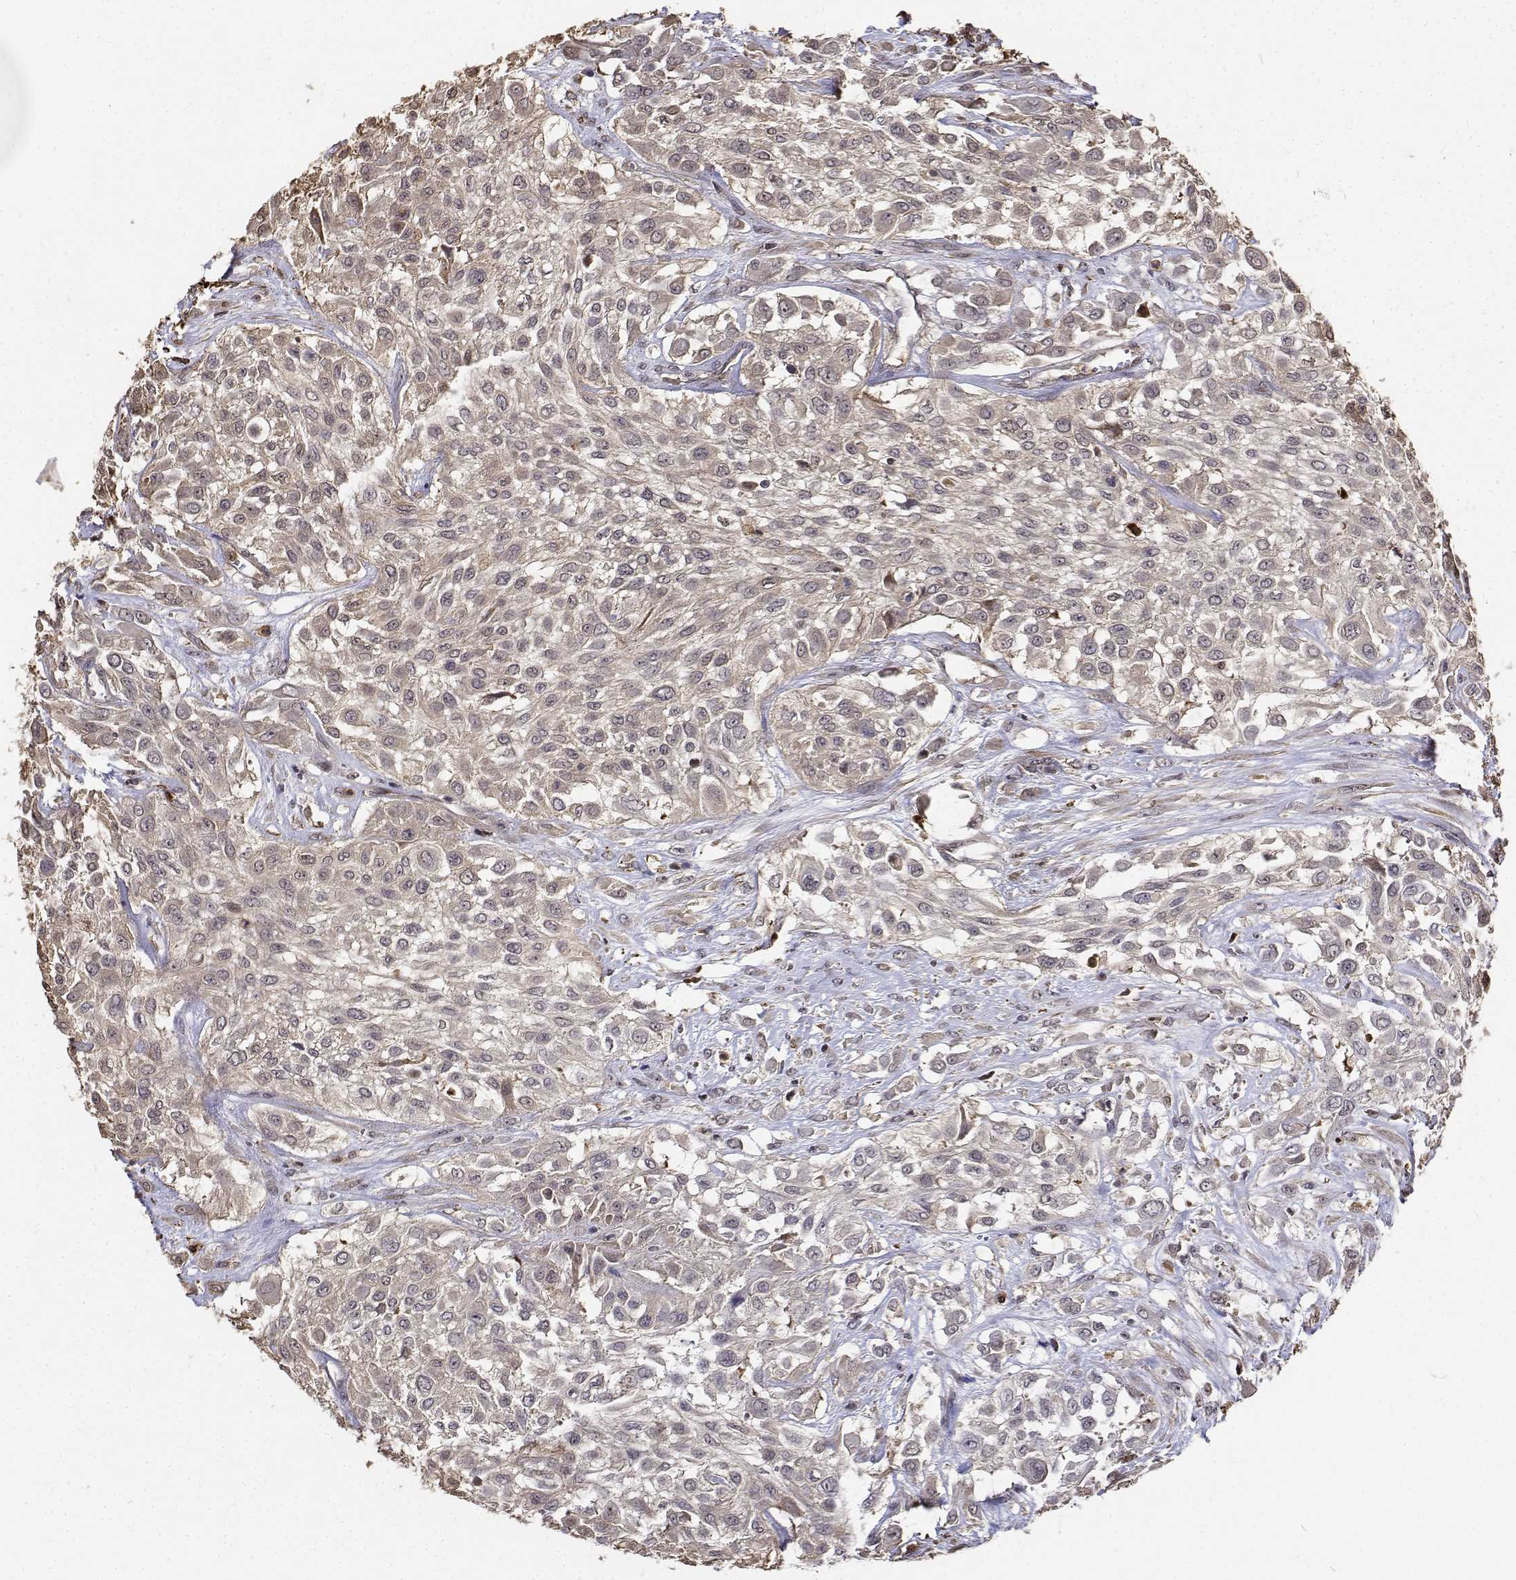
{"staining": {"intensity": "negative", "quantity": "none", "location": "none"}, "tissue": "urothelial cancer", "cell_type": "Tumor cells", "image_type": "cancer", "snomed": [{"axis": "morphology", "description": "Urothelial carcinoma, High grade"}, {"axis": "topography", "description": "Urinary bladder"}], "caption": "Immunohistochemical staining of human urothelial cancer exhibits no significant expression in tumor cells.", "gene": "PCID2", "patient": {"sex": "male", "age": 57}}